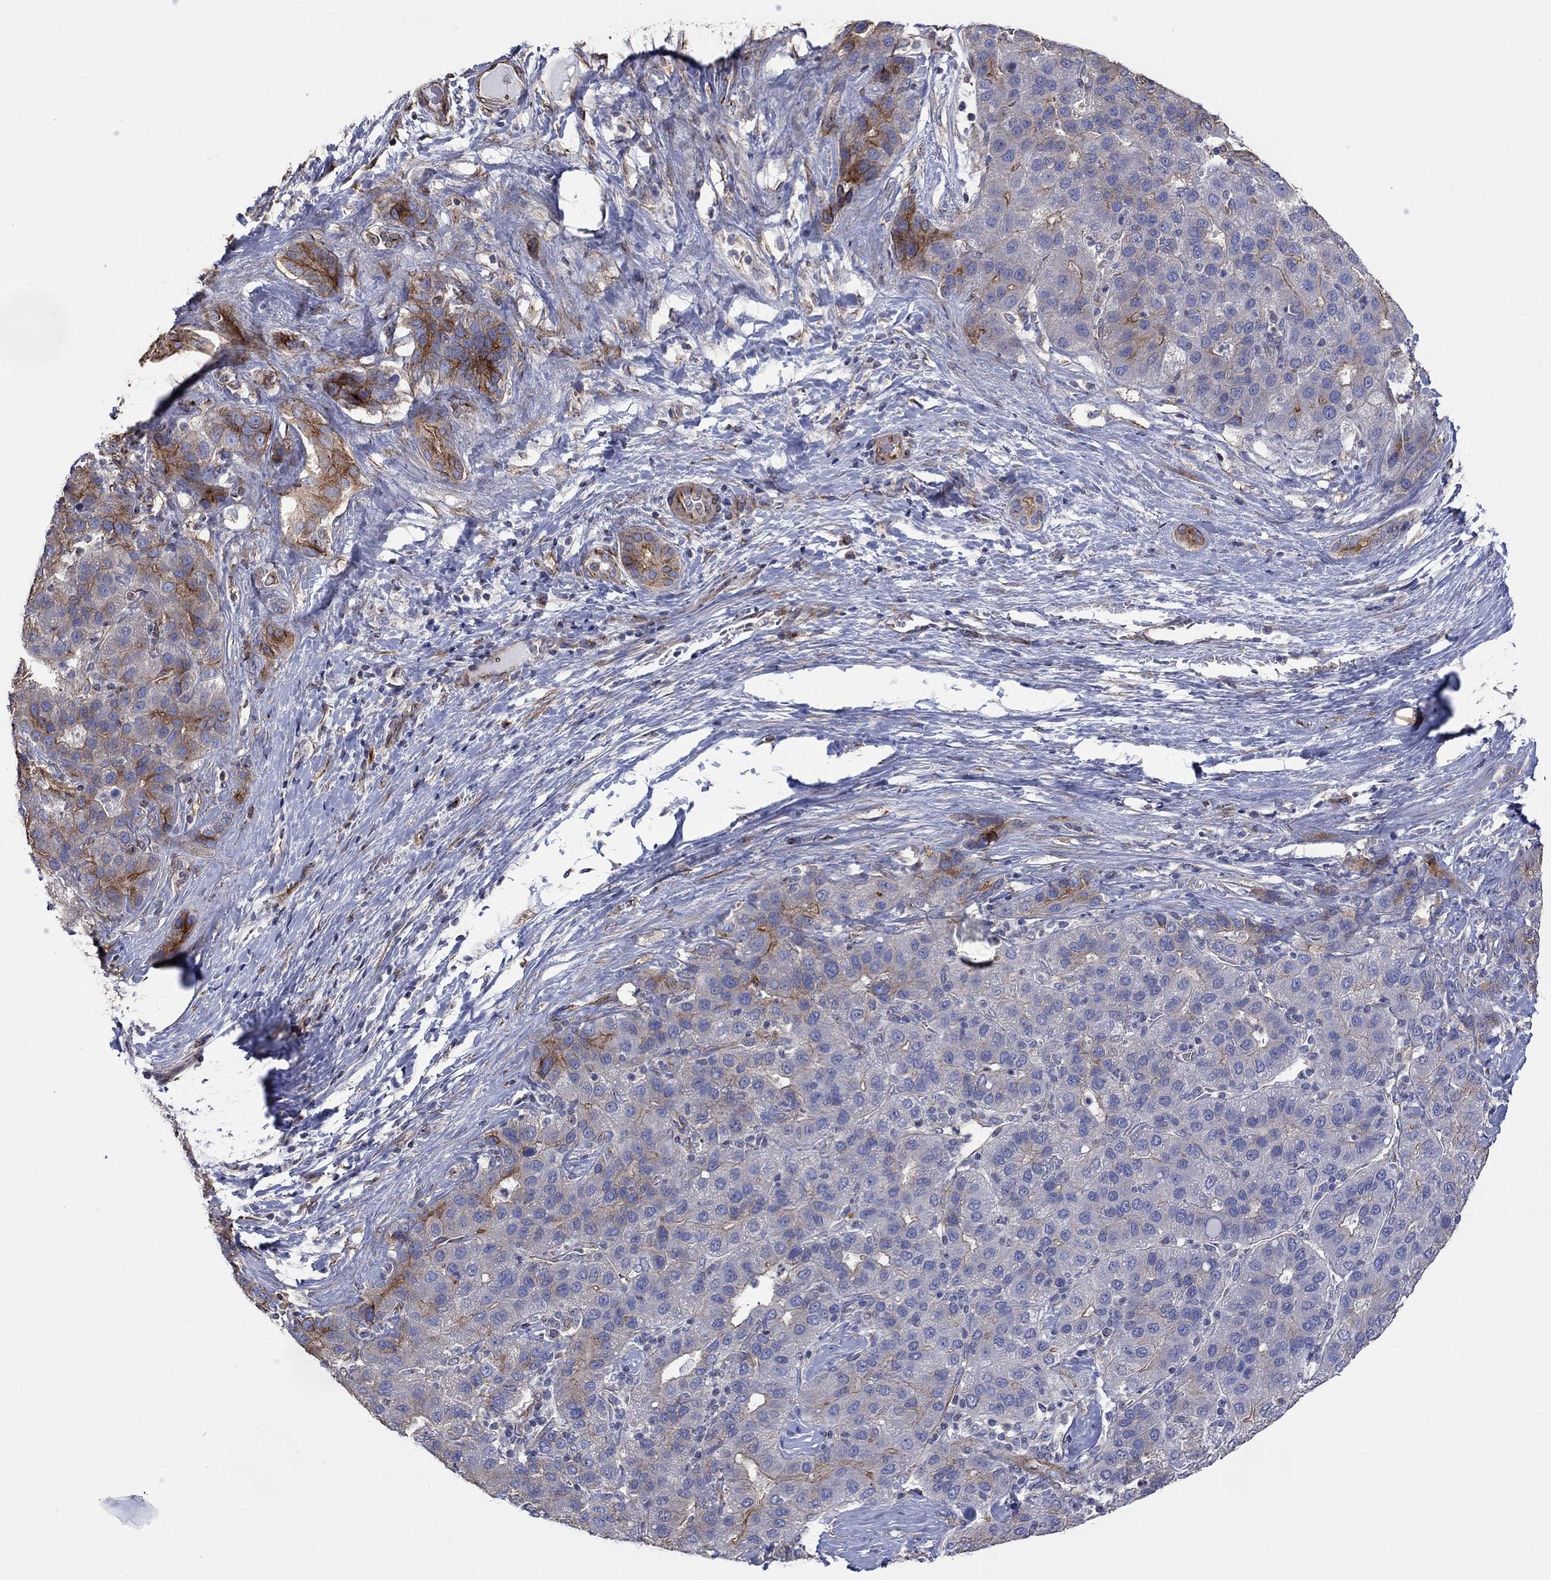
{"staining": {"intensity": "strong", "quantity": "<25%", "location": "cytoplasmic/membranous"}, "tissue": "liver cancer", "cell_type": "Tumor cells", "image_type": "cancer", "snomed": [{"axis": "morphology", "description": "Carcinoma, Hepatocellular, NOS"}, {"axis": "topography", "description": "Liver"}], "caption": "This image exhibits immunohistochemistry staining of liver cancer (hepatocellular carcinoma), with medium strong cytoplasmic/membranous positivity in about <25% of tumor cells.", "gene": "TPRN", "patient": {"sex": "male", "age": 65}}